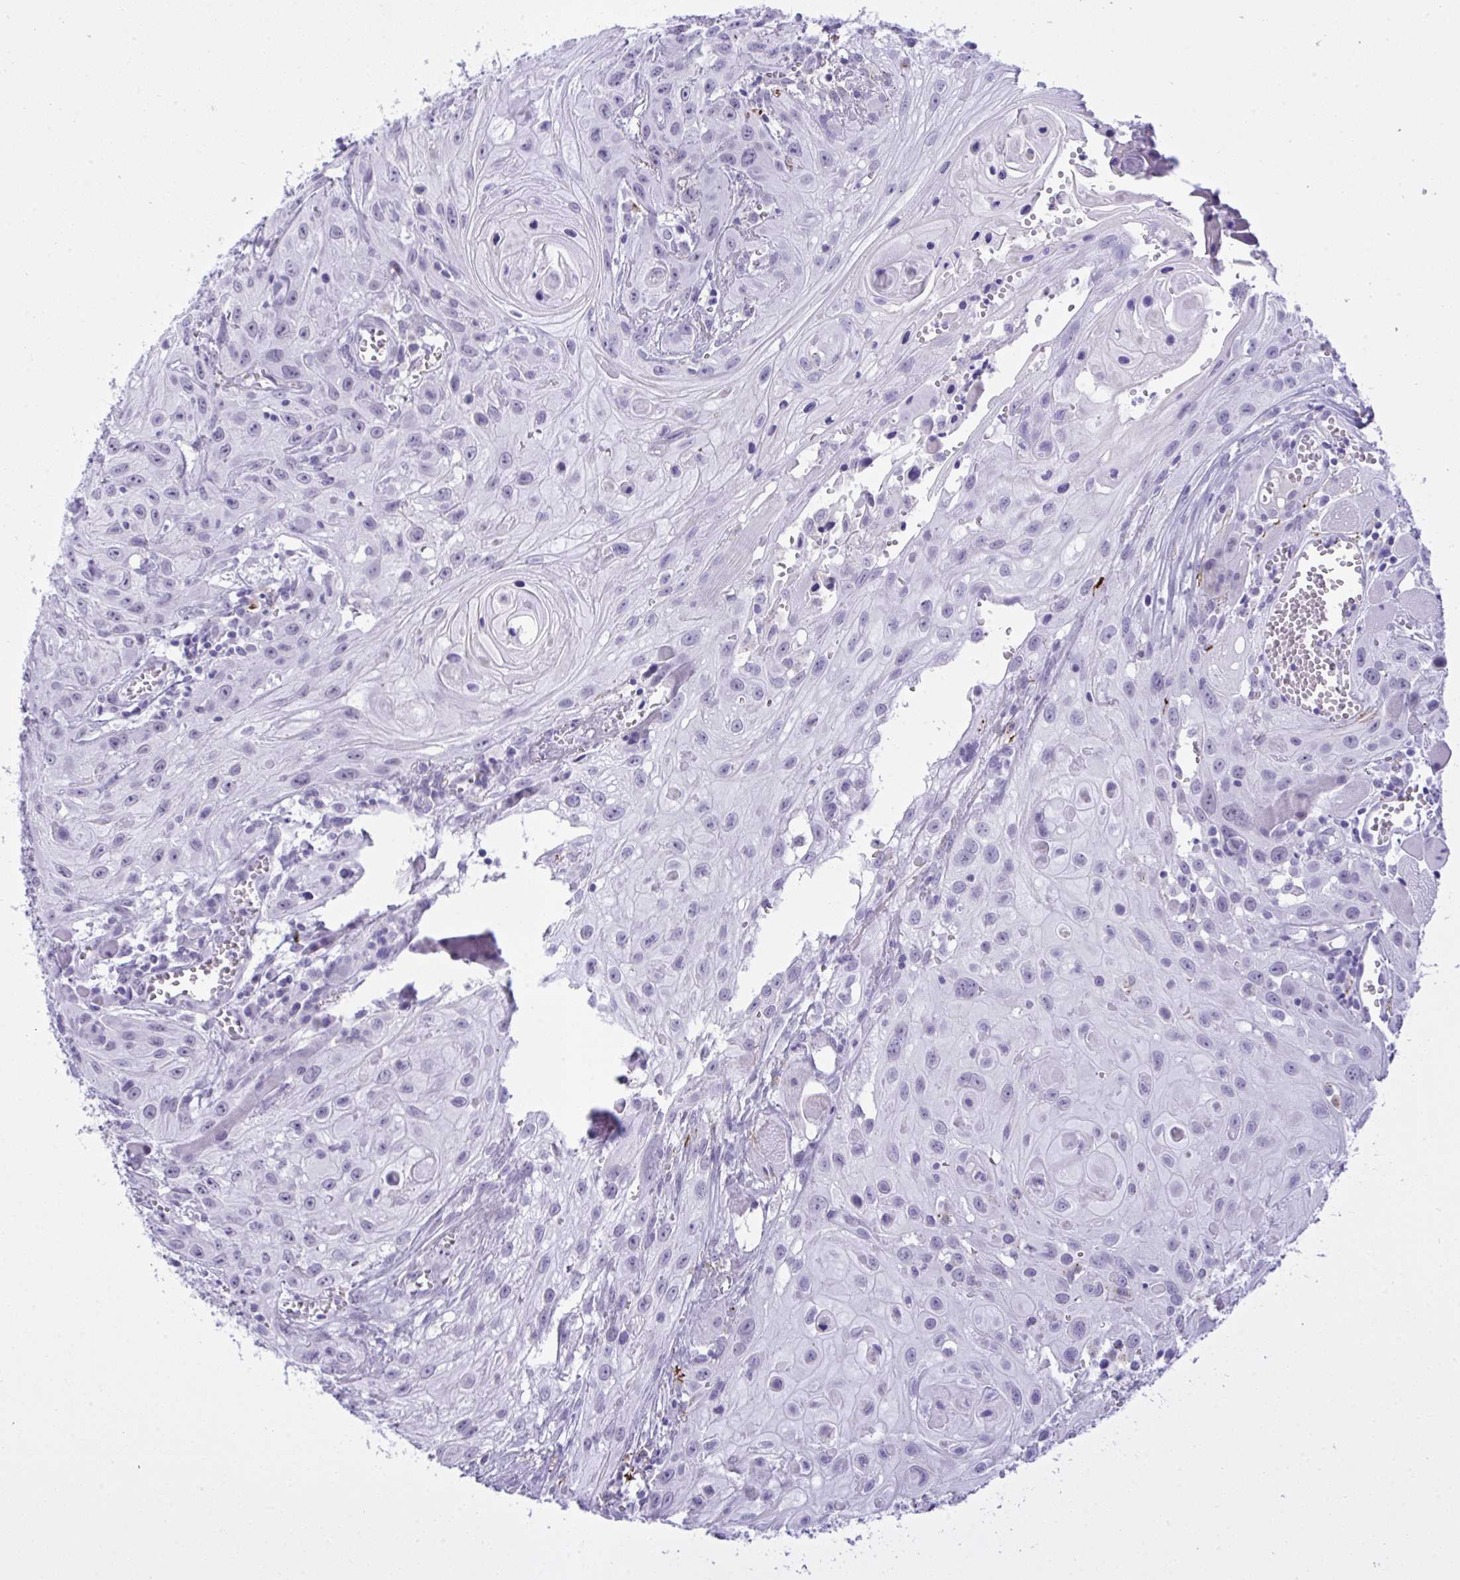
{"staining": {"intensity": "weak", "quantity": "<25%", "location": "nuclear"}, "tissue": "head and neck cancer", "cell_type": "Tumor cells", "image_type": "cancer", "snomed": [{"axis": "morphology", "description": "Squamous cell carcinoma, NOS"}, {"axis": "topography", "description": "Oral tissue"}, {"axis": "topography", "description": "Head-Neck"}], "caption": "Tumor cells are negative for protein expression in human squamous cell carcinoma (head and neck). The staining is performed using DAB brown chromogen with nuclei counter-stained in using hematoxylin.", "gene": "ELN", "patient": {"sex": "male", "age": 58}}